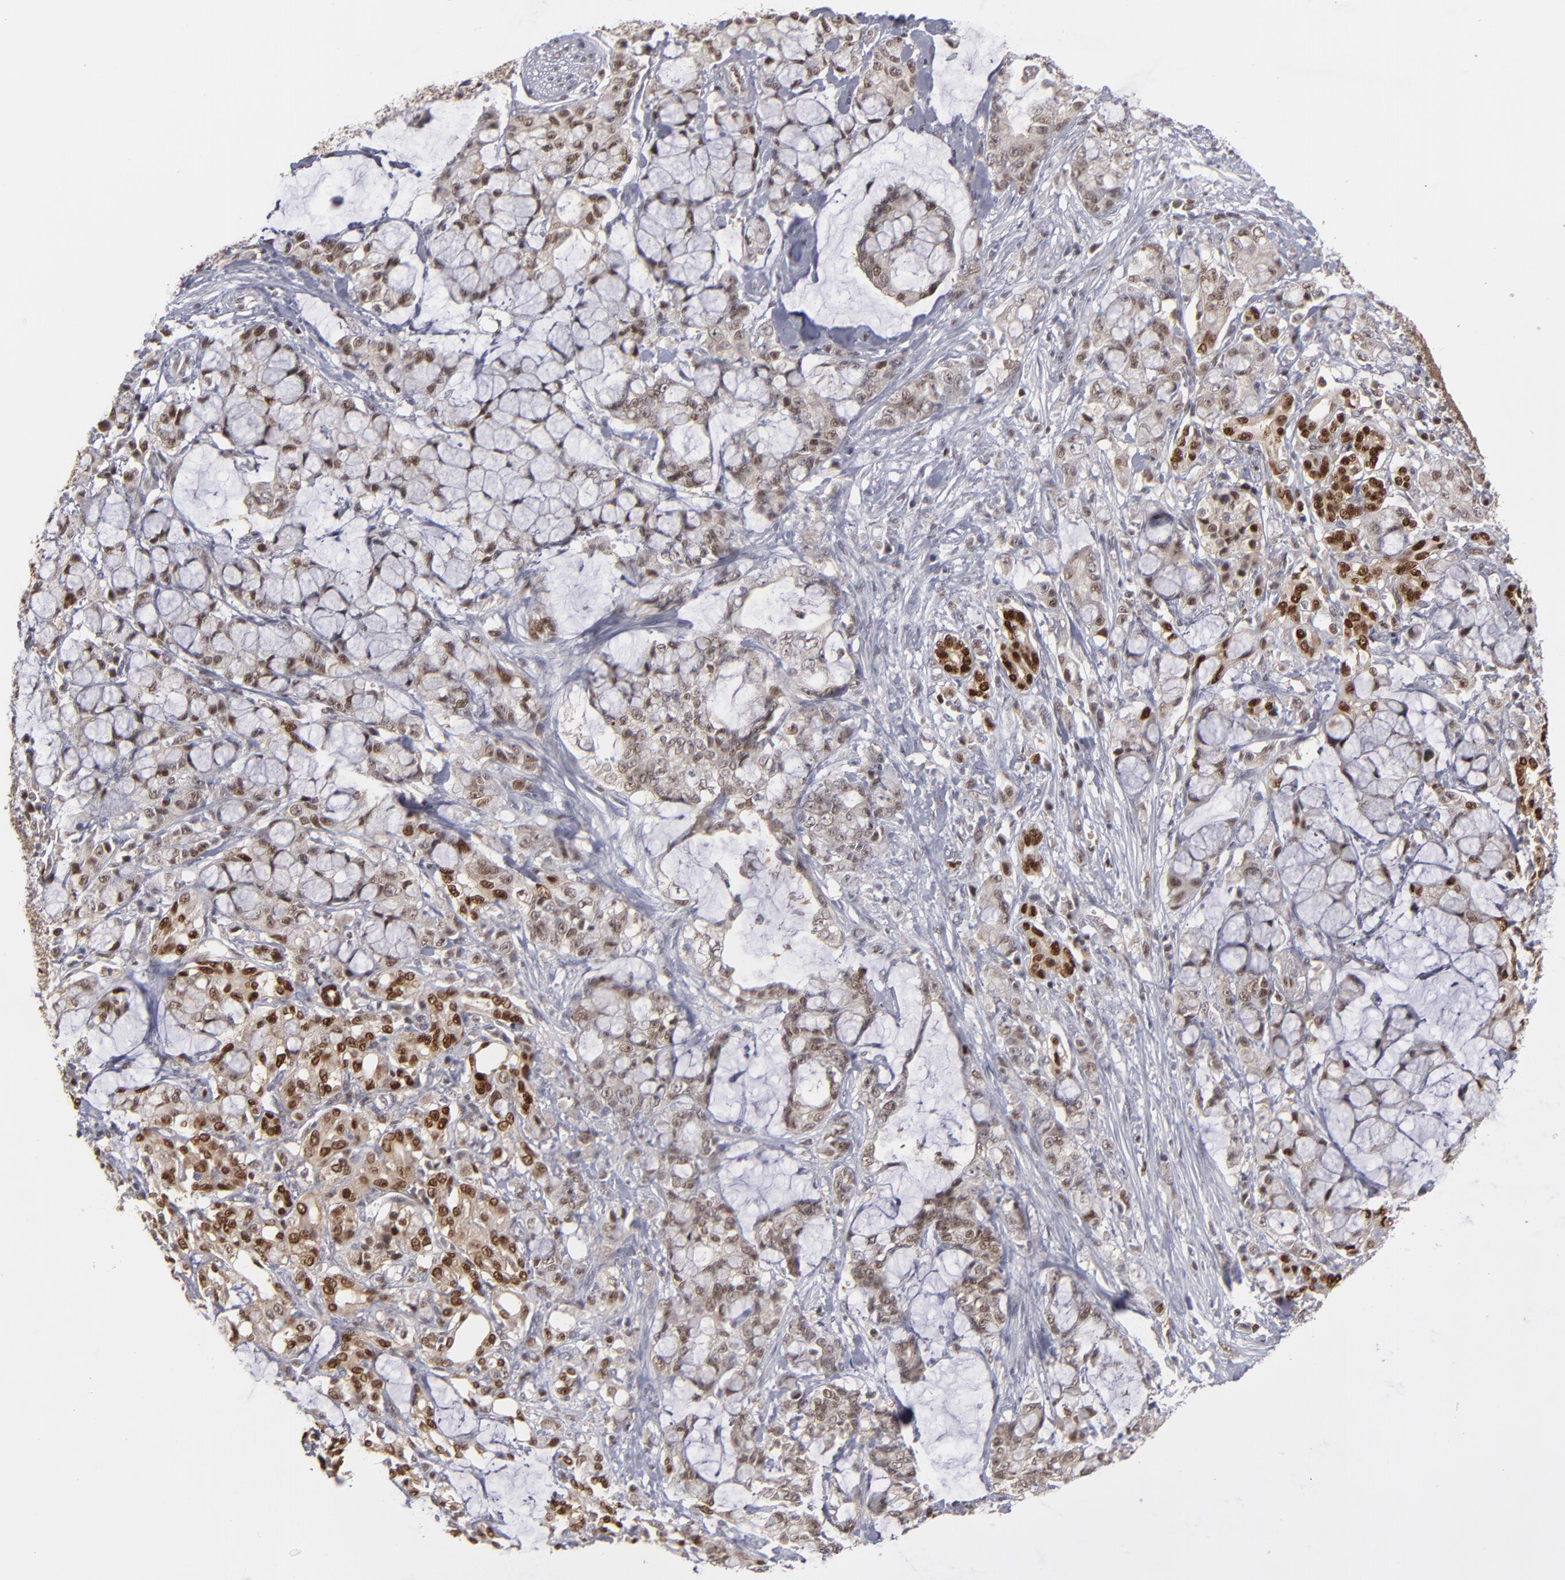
{"staining": {"intensity": "moderate", "quantity": "25%-75%", "location": "cytoplasmic/membranous,nuclear"}, "tissue": "pancreatic cancer", "cell_type": "Tumor cells", "image_type": "cancer", "snomed": [{"axis": "morphology", "description": "Adenocarcinoma, NOS"}, {"axis": "topography", "description": "Pancreas"}], "caption": "Pancreatic adenocarcinoma tissue reveals moderate cytoplasmic/membranous and nuclear staining in approximately 25%-75% of tumor cells, visualized by immunohistochemistry. The staining is performed using DAB brown chromogen to label protein expression. The nuclei are counter-stained blue using hematoxylin.", "gene": "GSR", "patient": {"sex": "female", "age": 73}}